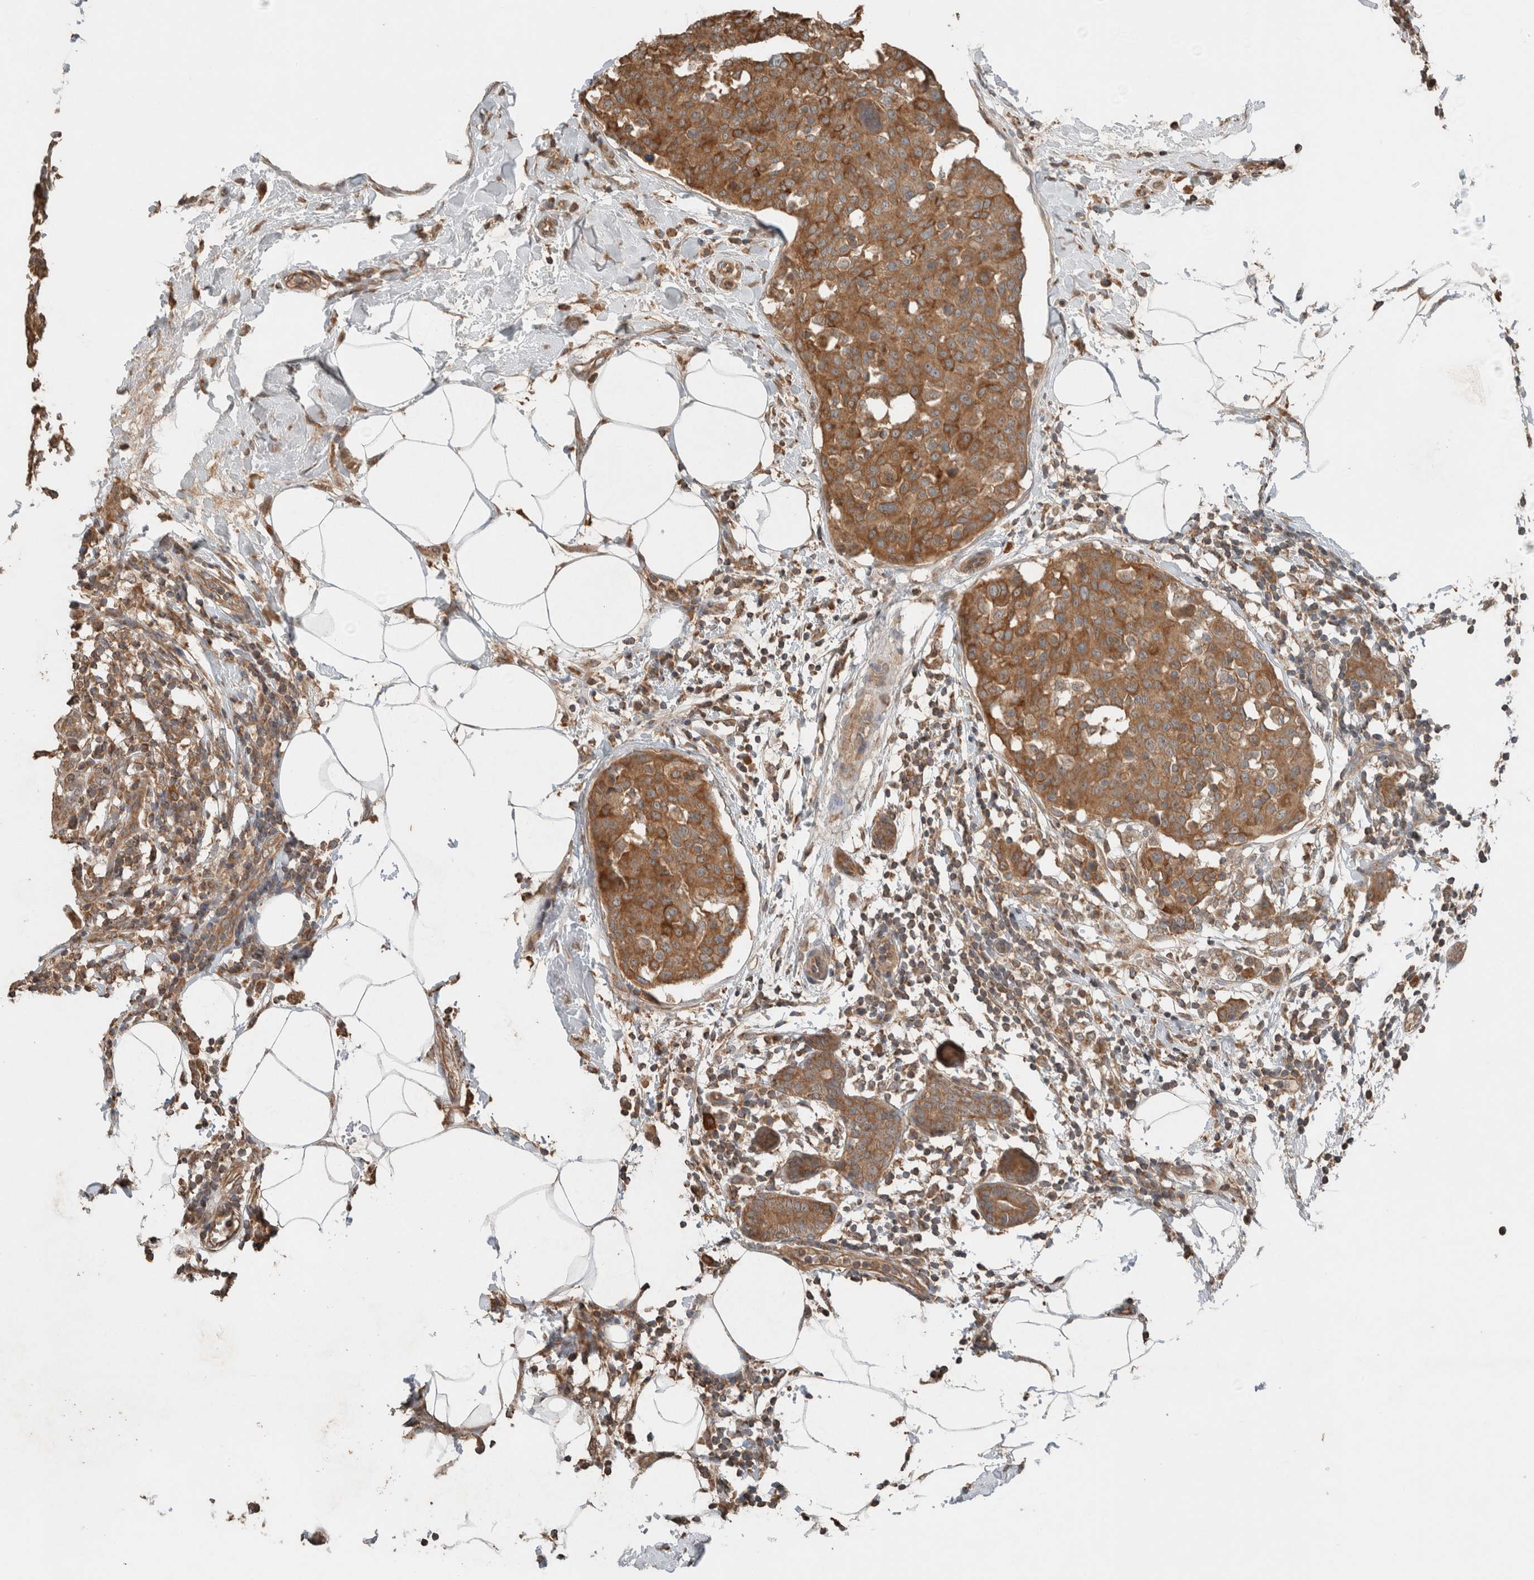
{"staining": {"intensity": "strong", "quantity": ">75%", "location": "cytoplasmic/membranous"}, "tissue": "breast cancer", "cell_type": "Tumor cells", "image_type": "cancer", "snomed": [{"axis": "morphology", "description": "Normal tissue, NOS"}, {"axis": "morphology", "description": "Duct carcinoma"}, {"axis": "topography", "description": "Breast"}], "caption": "IHC (DAB) staining of human breast cancer exhibits strong cytoplasmic/membranous protein staining in approximately >75% of tumor cells.", "gene": "KLK14", "patient": {"sex": "female", "age": 37}}